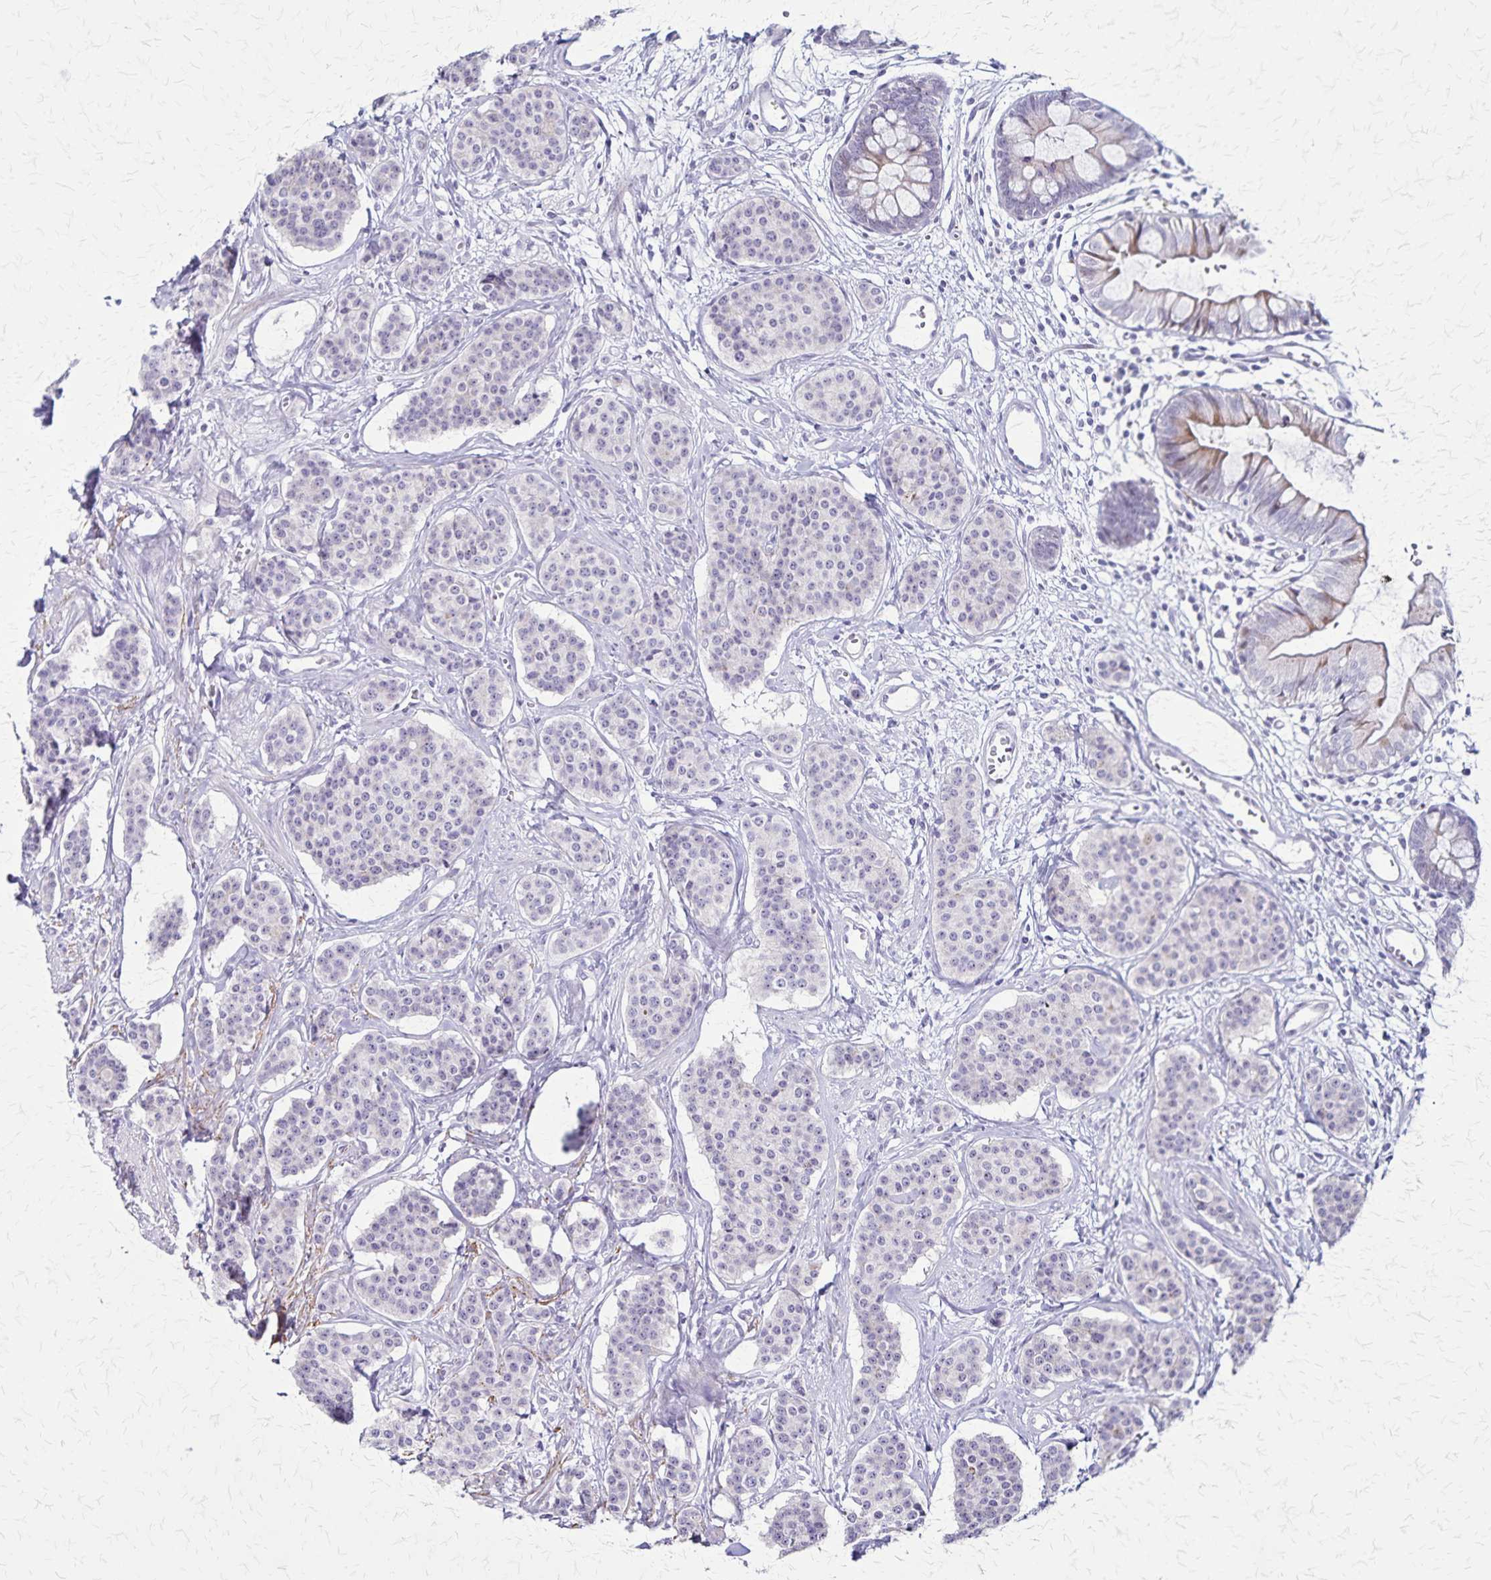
{"staining": {"intensity": "negative", "quantity": "none", "location": "none"}, "tissue": "carcinoid", "cell_type": "Tumor cells", "image_type": "cancer", "snomed": [{"axis": "morphology", "description": "Carcinoid, malignant, NOS"}, {"axis": "topography", "description": "Small intestine"}], "caption": "Histopathology image shows no significant protein positivity in tumor cells of carcinoid.", "gene": "OR51B5", "patient": {"sex": "female", "age": 64}}